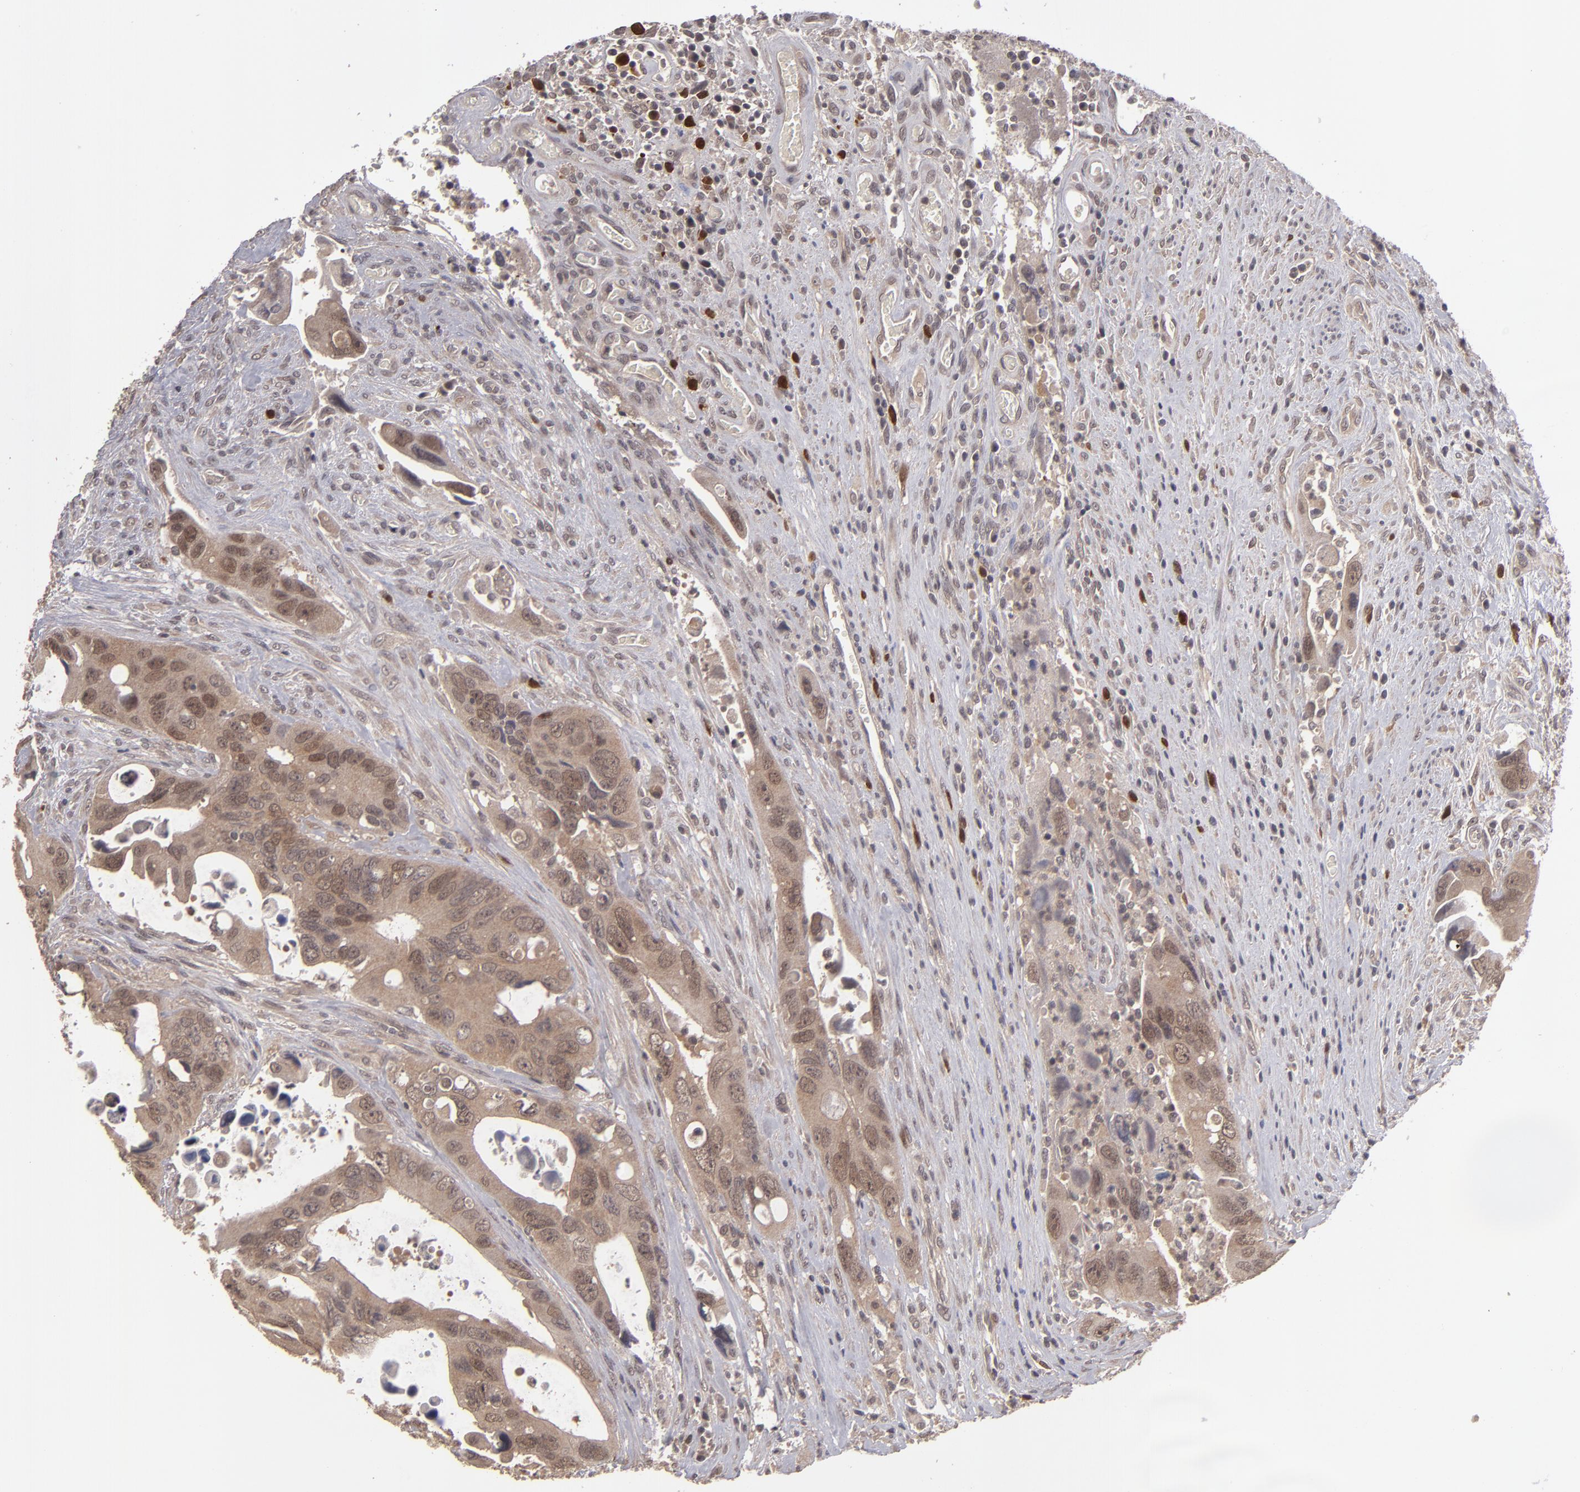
{"staining": {"intensity": "strong", "quantity": ">75%", "location": "cytoplasmic/membranous"}, "tissue": "colorectal cancer", "cell_type": "Tumor cells", "image_type": "cancer", "snomed": [{"axis": "morphology", "description": "Adenocarcinoma, NOS"}, {"axis": "topography", "description": "Rectum"}], "caption": "Adenocarcinoma (colorectal) was stained to show a protein in brown. There is high levels of strong cytoplasmic/membranous positivity in about >75% of tumor cells.", "gene": "TYMS", "patient": {"sex": "male", "age": 70}}